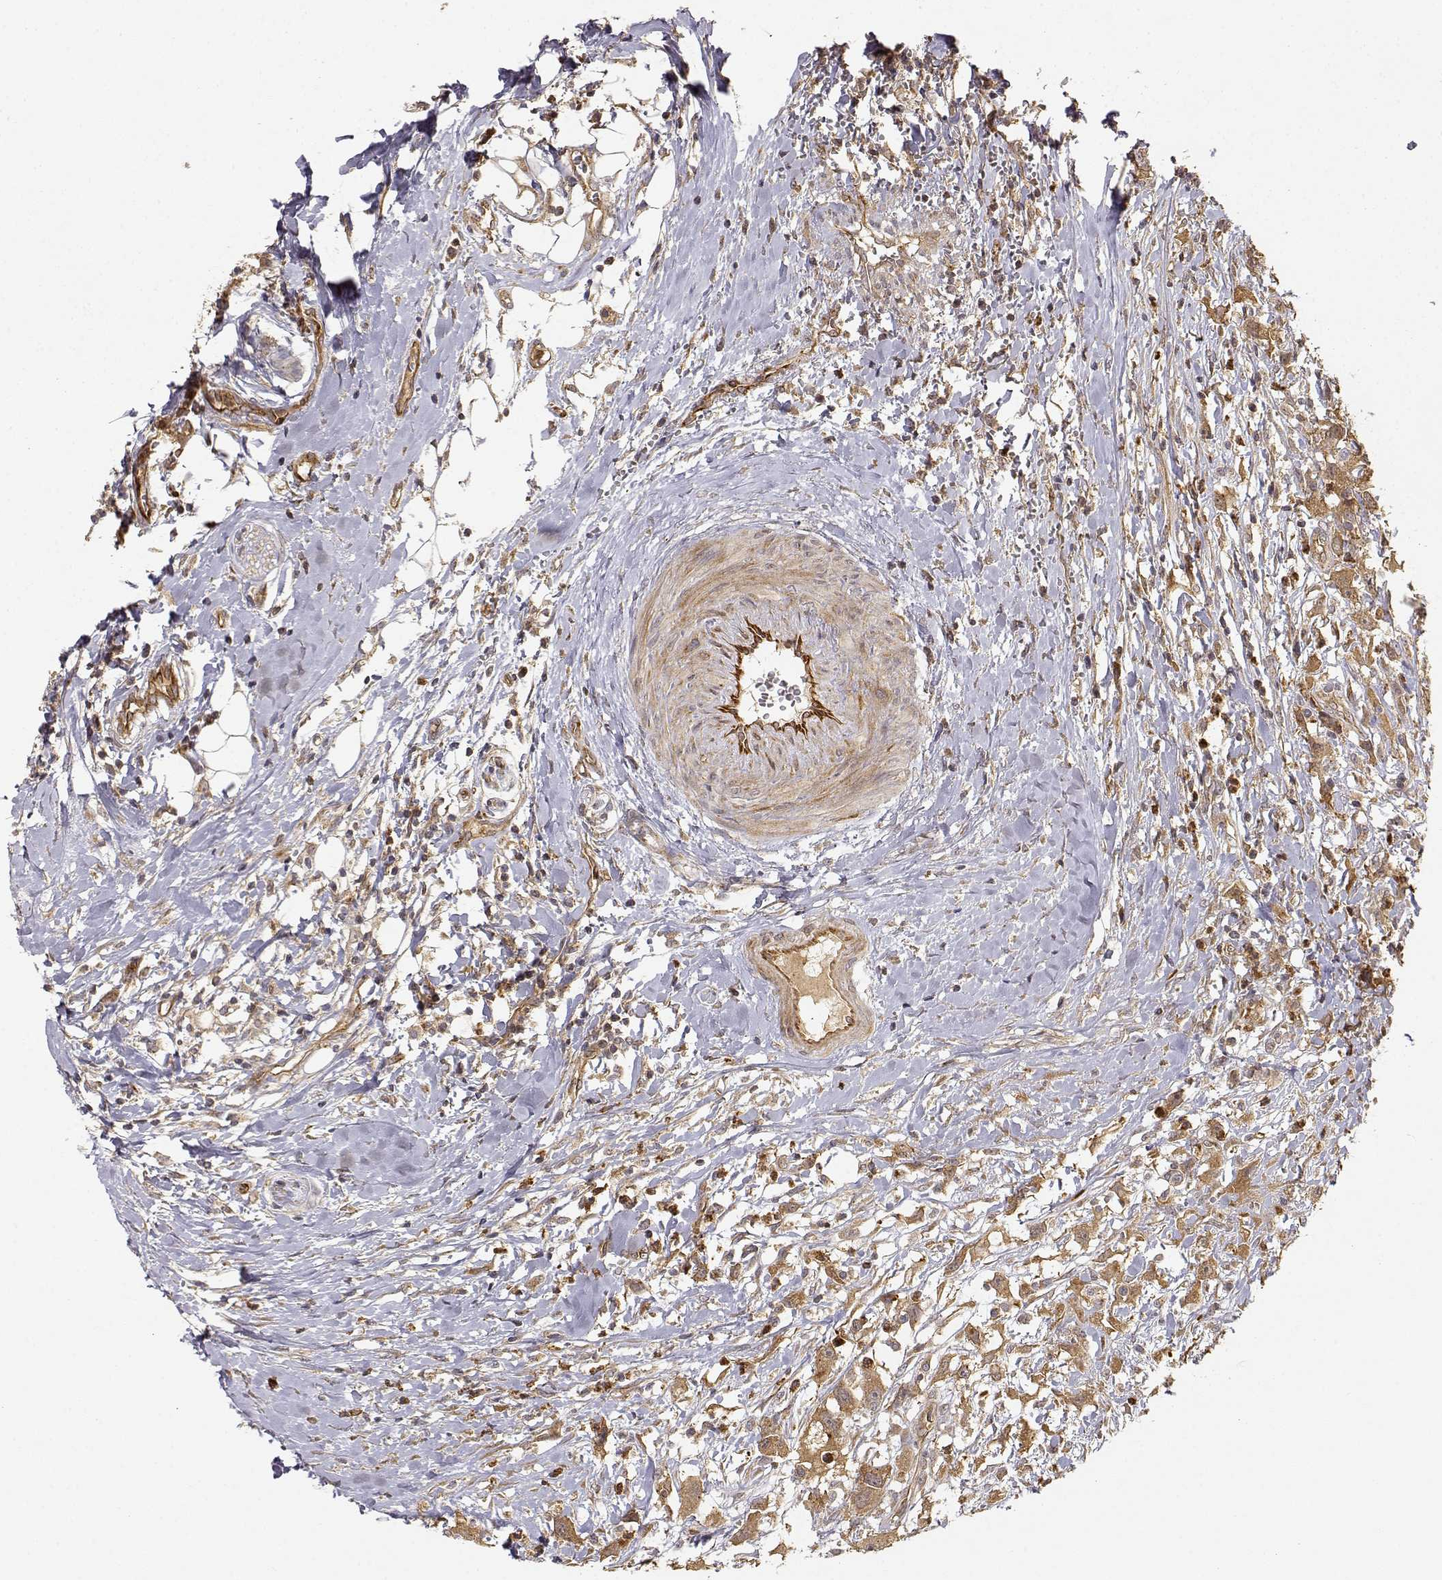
{"staining": {"intensity": "moderate", "quantity": ">75%", "location": "cytoplasmic/membranous"}, "tissue": "head and neck cancer", "cell_type": "Tumor cells", "image_type": "cancer", "snomed": [{"axis": "morphology", "description": "Squamous cell carcinoma, NOS"}, {"axis": "morphology", "description": "Squamous cell carcinoma, metastatic, NOS"}, {"axis": "topography", "description": "Oral tissue"}, {"axis": "topography", "description": "Head-Neck"}], "caption": "This is an image of immunohistochemistry staining of head and neck squamous cell carcinoma, which shows moderate staining in the cytoplasmic/membranous of tumor cells.", "gene": "CDK5RAP2", "patient": {"sex": "female", "age": 85}}